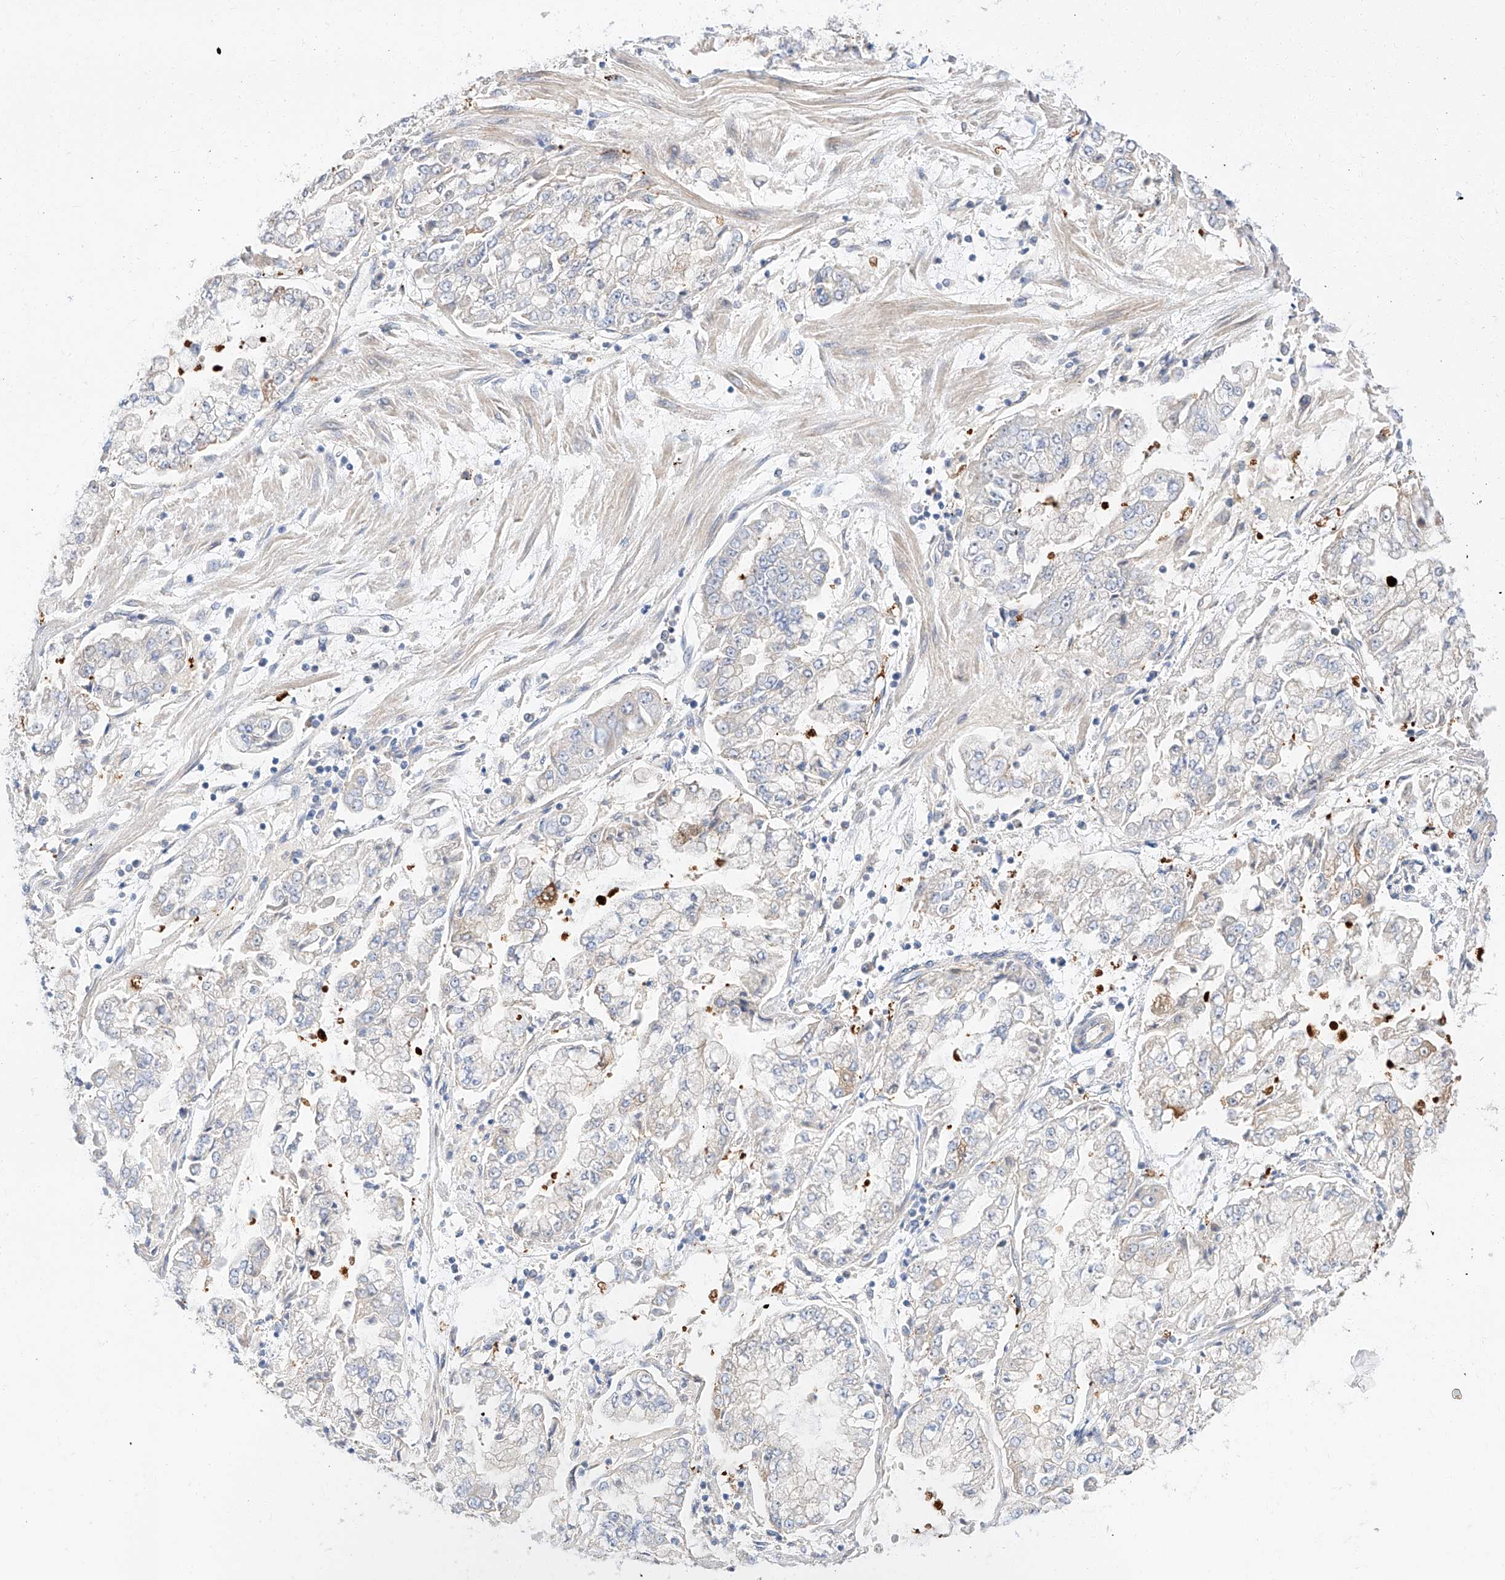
{"staining": {"intensity": "negative", "quantity": "none", "location": "none"}, "tissue": "stomach cancer", "cell_type": "Tumor cells", "image_type": "cancer", "snomed": [{"axis": "morphology", "description": "Adenocarcinoma, NOS"}, {"axis": "topography", "description": "Stomach"}], "caption": "Tumor cells are negative for protein expression in human stomach adenocarcinoma.", "gene": "GLMN", "patient": {"sex": "male", "age": 76}}